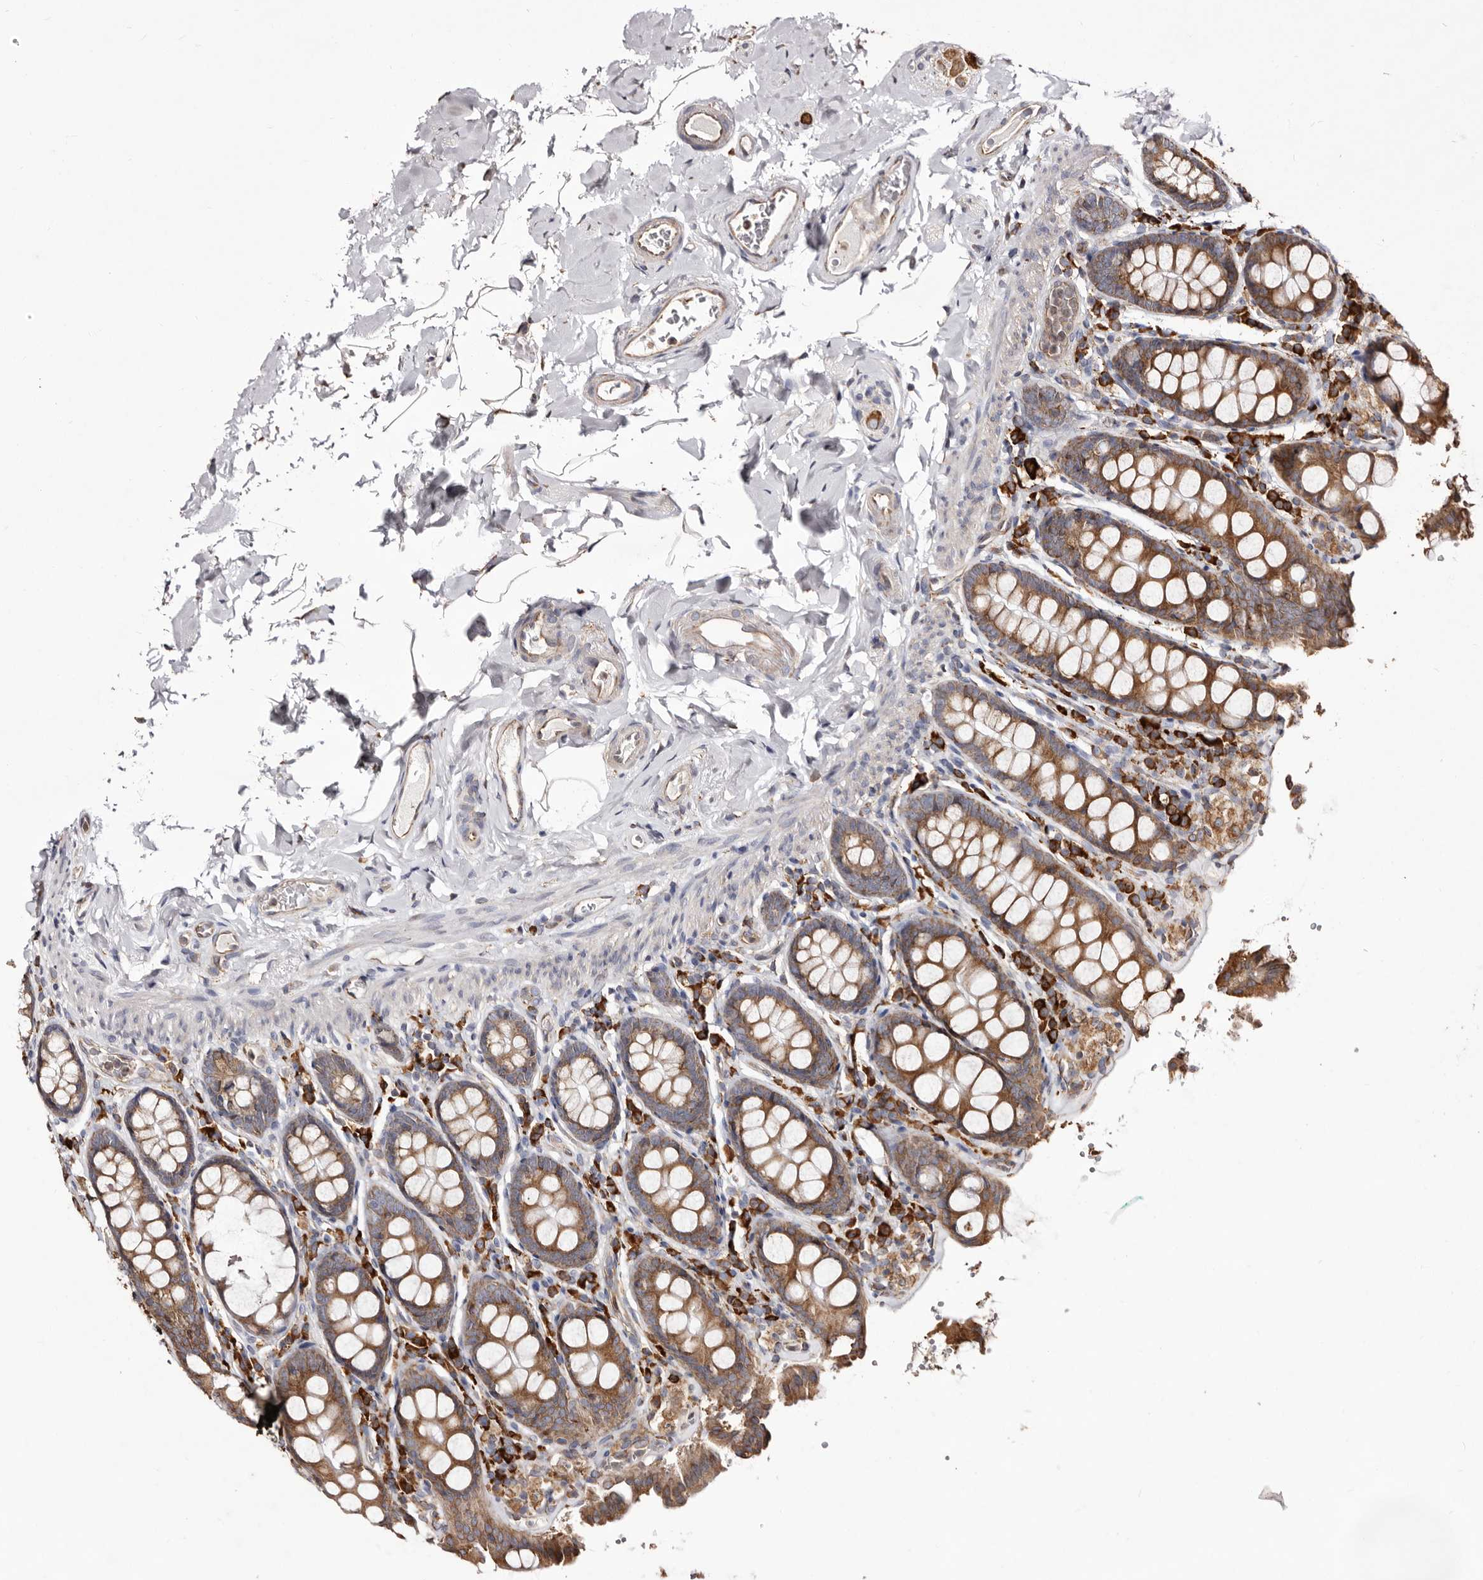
{"staining": {"intensity": "weak", "quantity": ">75%", "location": "cytoplasmic/membranous"}, "tissue": "colon", "cell_type": "Endothelial cells", "image_type": "normal", "snomed": [{"axis": "morphology", "description": "Normal tissue, NOS"}, {"axis": "topography", "description": "Colon"}, {"axis": "topography", "description": "Peripheral nerve tissue"}], "caption": "Weak cytoplasmic/membranous protein expression is identified in approximately >75% of endothelial cells in colon. (DAB IHC, brown staining for protein, blue staining for nuclei).", "gene": "ACBD6", "patient": {"sex": "female", "age": 61}}